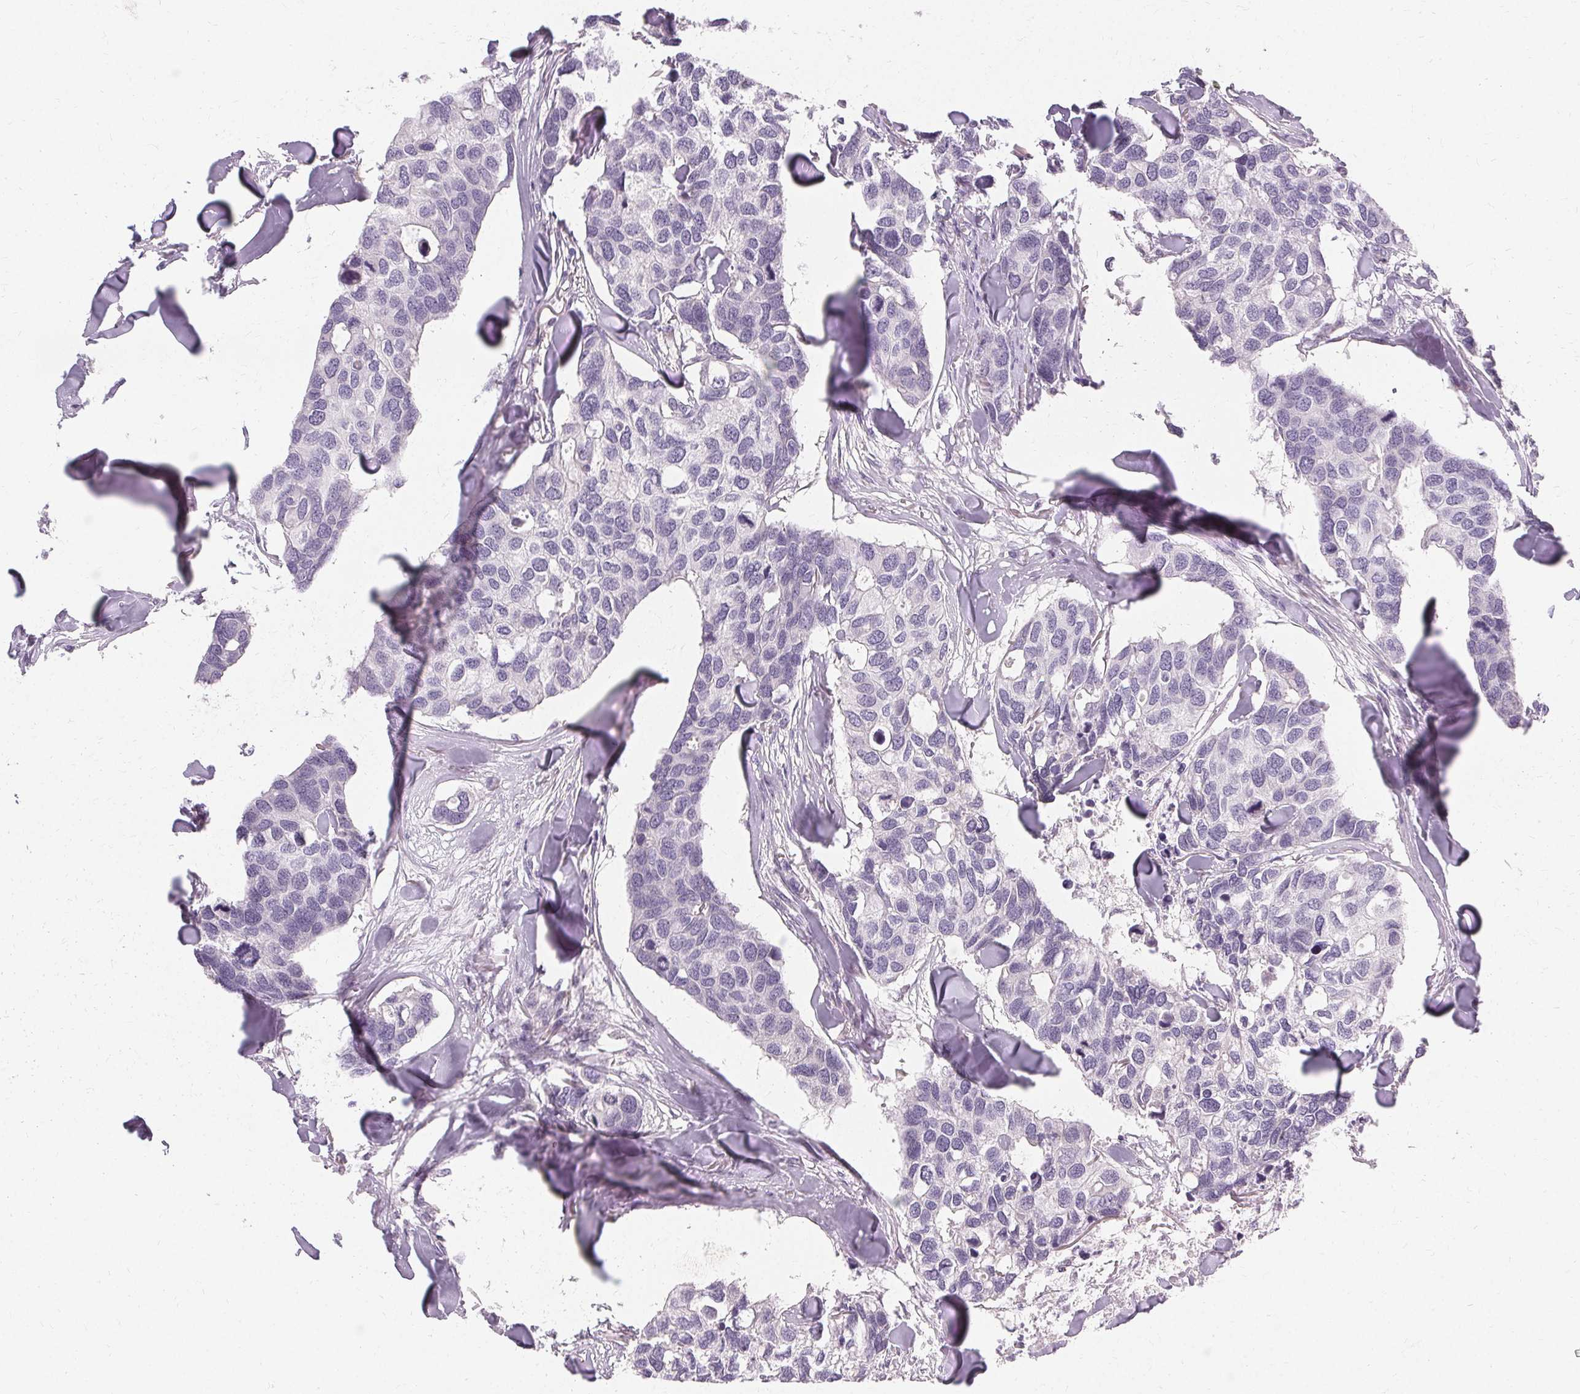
{"staining": {"intensity": "negative", "quantity": "none", "location": "none"}, "tissue": "breast cancer", "cell_type": "Tumor cells", "image_type": "cancer", "snomed": [{"axis": "morphology", "description": "Duct carcinoma"}, {"axis": "topography", "description": "Breast"}], "caption": "Tumor cells are negative for brown protein staining in breast cancer.", "gene": "FCRL3", "patient": {"sex": "female", "age": 83}}